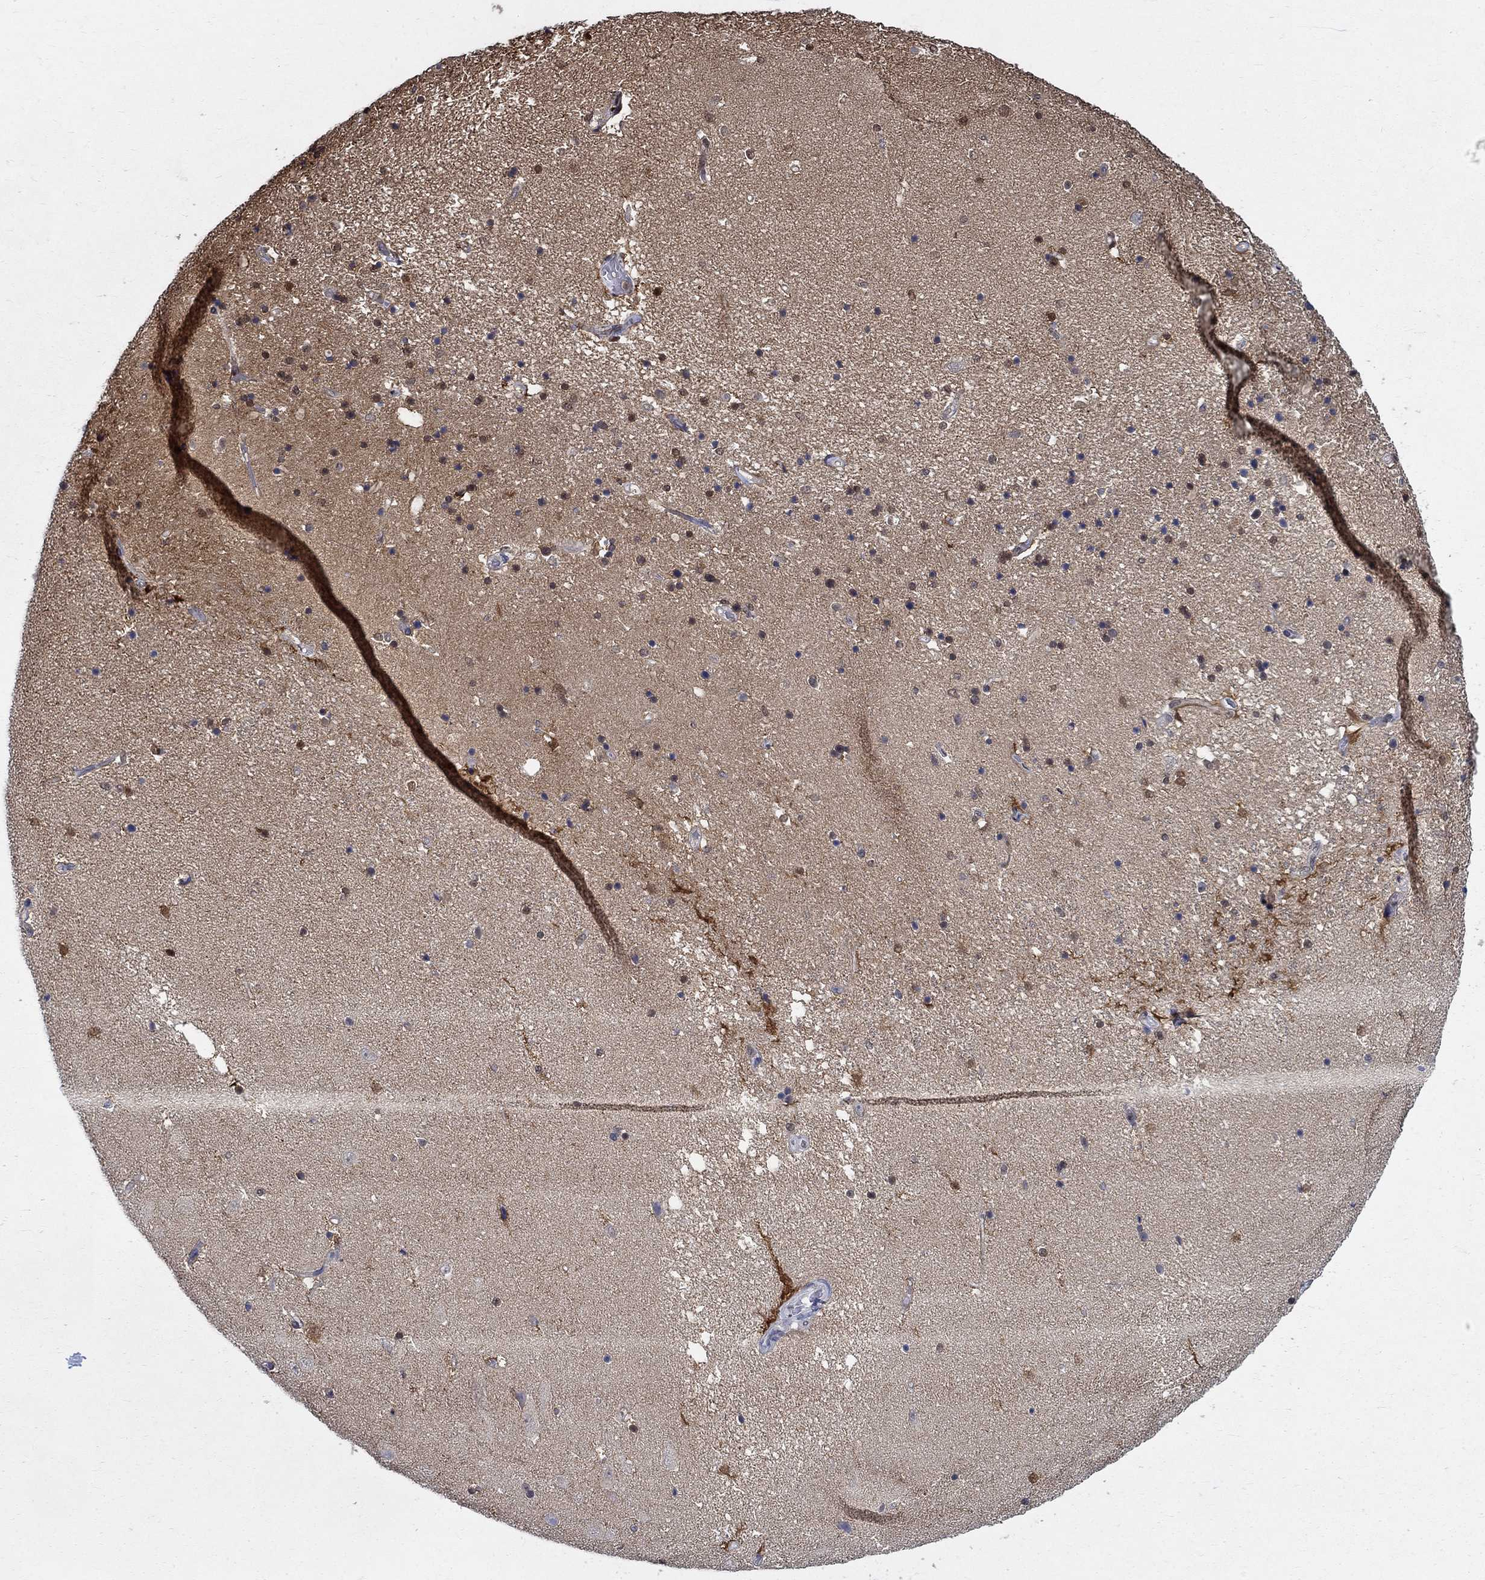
{"staining": {"intensity": "moderate", "quantity": "25%-75%", "location": "nuclear"}, "tissue": "hippocampus", "cell_type": "Glial cells", "image_type": "normal", "snomed": [{"axis": "morphology", "description": "Normal tissue, NOS"}, {"axis": "topography", "description": "Hippocampus"}], "caption": "Protein staining demonstrates moderate nuclear positivity in about 25%-75% of glial cells in normal hippocampus. (DAB (3,3'-diaminobenzidine) = brown stain, brightfield microscopy at high magnification).", "gene": "ZNF594", "patient": {"sex": "male", "age": 49}}